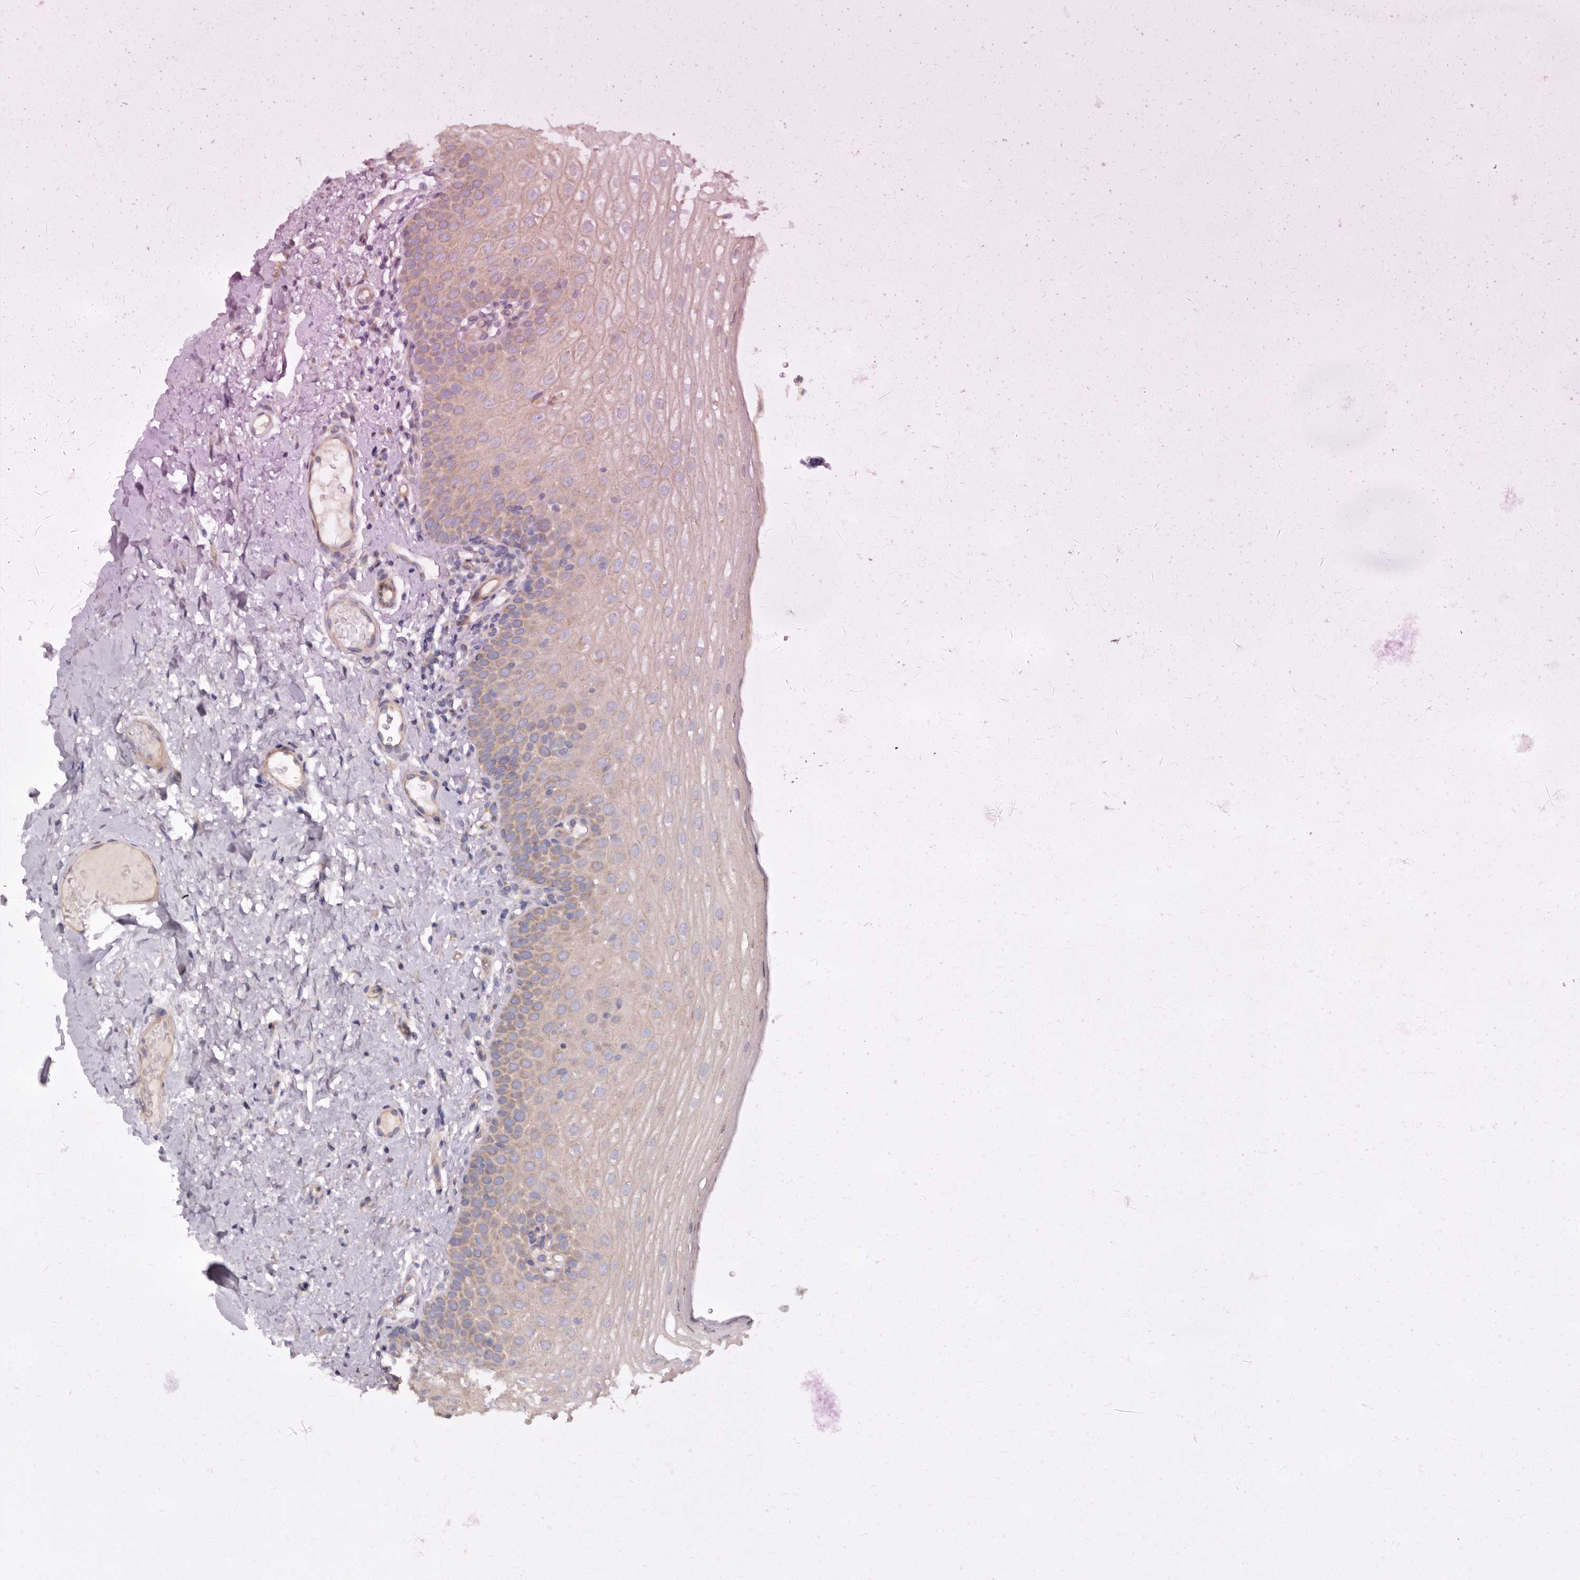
{"staining": {"intensity": "weak", "quantity": ">75%", "location": "cytoplasmic/membranous"}, "tissue": "oral mucosa", "cell_type": "Squamous epithelial cells", "image_type": "normal", "snomed": [{"axis": "morphology", "description": "Normal tissue, NOS"}, {"axis": "topography", "description": "Oral tissue"}], "caption": "DAB (3,3'-diaminobenzidine) immunohistochemical staining of benign oral mucosa shows weak cytoplasmic/membranous protein positivity in approximately >75% of squamous epithelial cells.", "gene": "BAIAP2L1", "patient": {"sex": "female", "age": 56}}